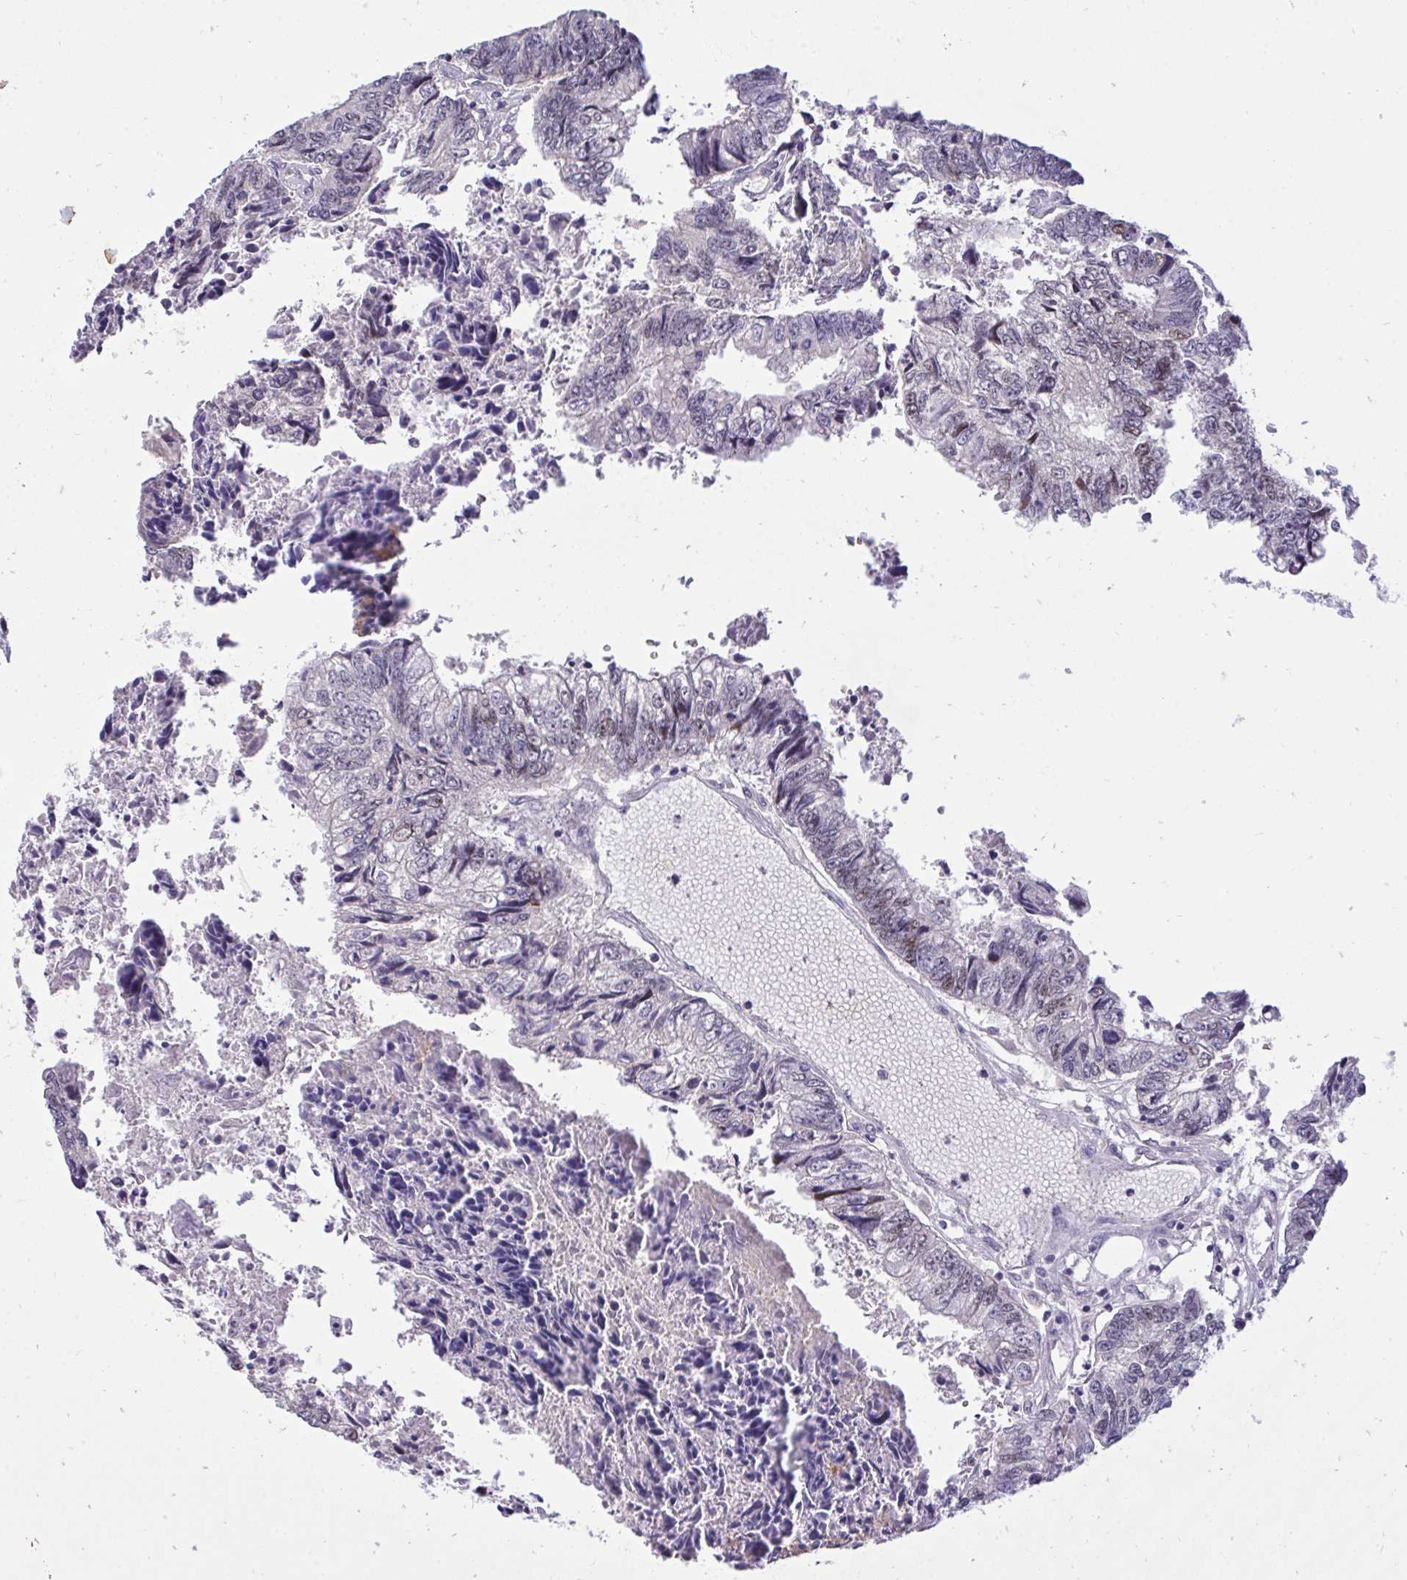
{"staining": {"intensity": "weak", "quantity": "<25%", "location": "nuclear"}, "tissue": "colorectal cancer", "cell_type": "Tumor cells", "image_type": "cancer", "snomed": [{"axis": "morphology", "description": "Adenocarcinoma, NOS"}, {"axis": "topography", "description": "Colon"}], "caption": "Immunohistochemistry (IHC) image of neoplastic tissue: human colorectal cancer (adenocarcinoma) stained with DAB (3,3'-diaminobenzidine) shows no significant protein expression in tumor cells.", "gene": "C19orf54", "patient": {"sex": "male", "age": 86}}